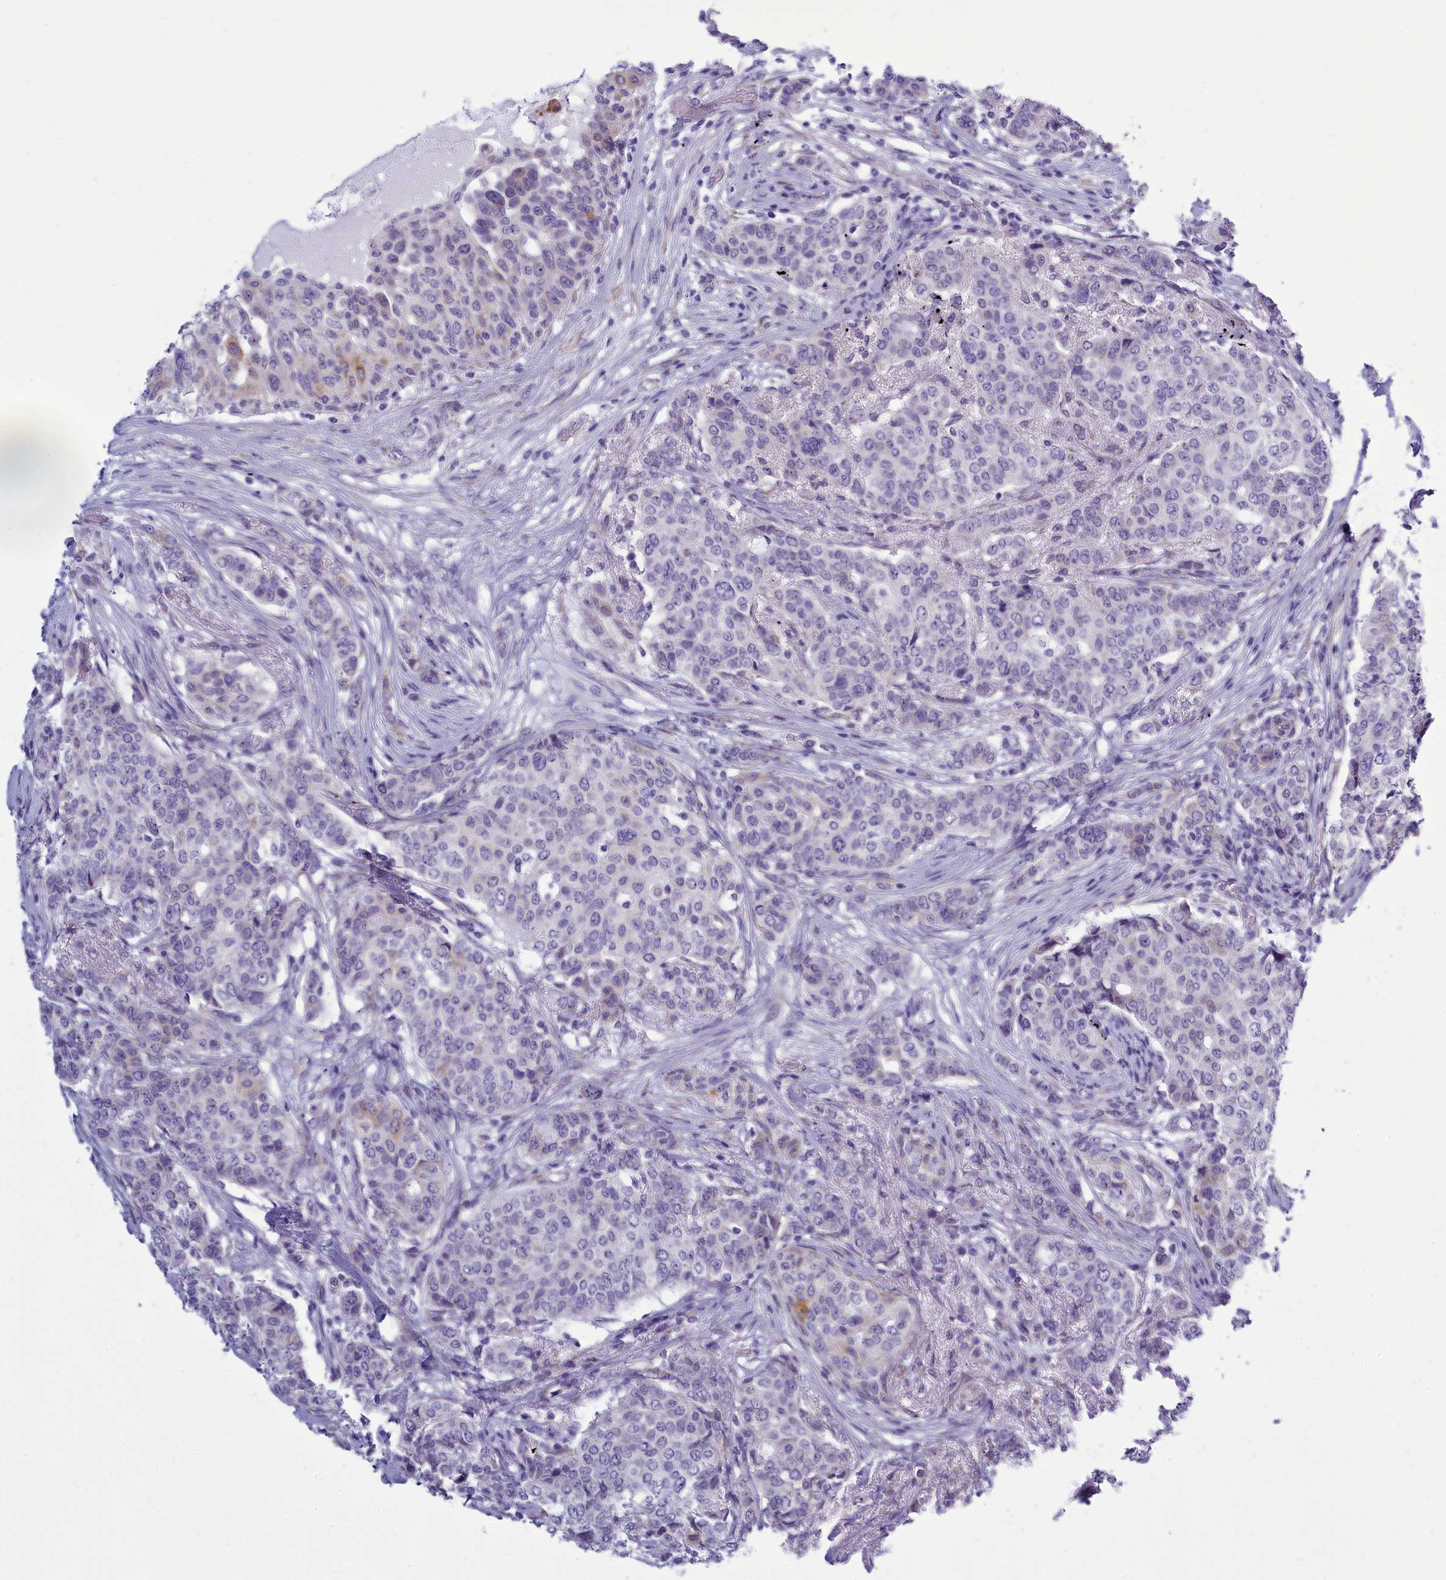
{"staining": {"intensity": "negative", "quantity": "none", "location": "none"}, "tissue": "breast cancer", "cell_type": "Tumor cells", "image_type": "cancer", "snomed": [{"axis": "morphology", "description": "Lobular carcinoma"}, {"axis": "topography", "description": "Breast"}], "caption": "Immunohistochemistry (IHC) of human breast cancer demonstrates no positivity in tumor cells.", "gene": "CENATAC", "patient": {"sex": "female", "age": 51}}